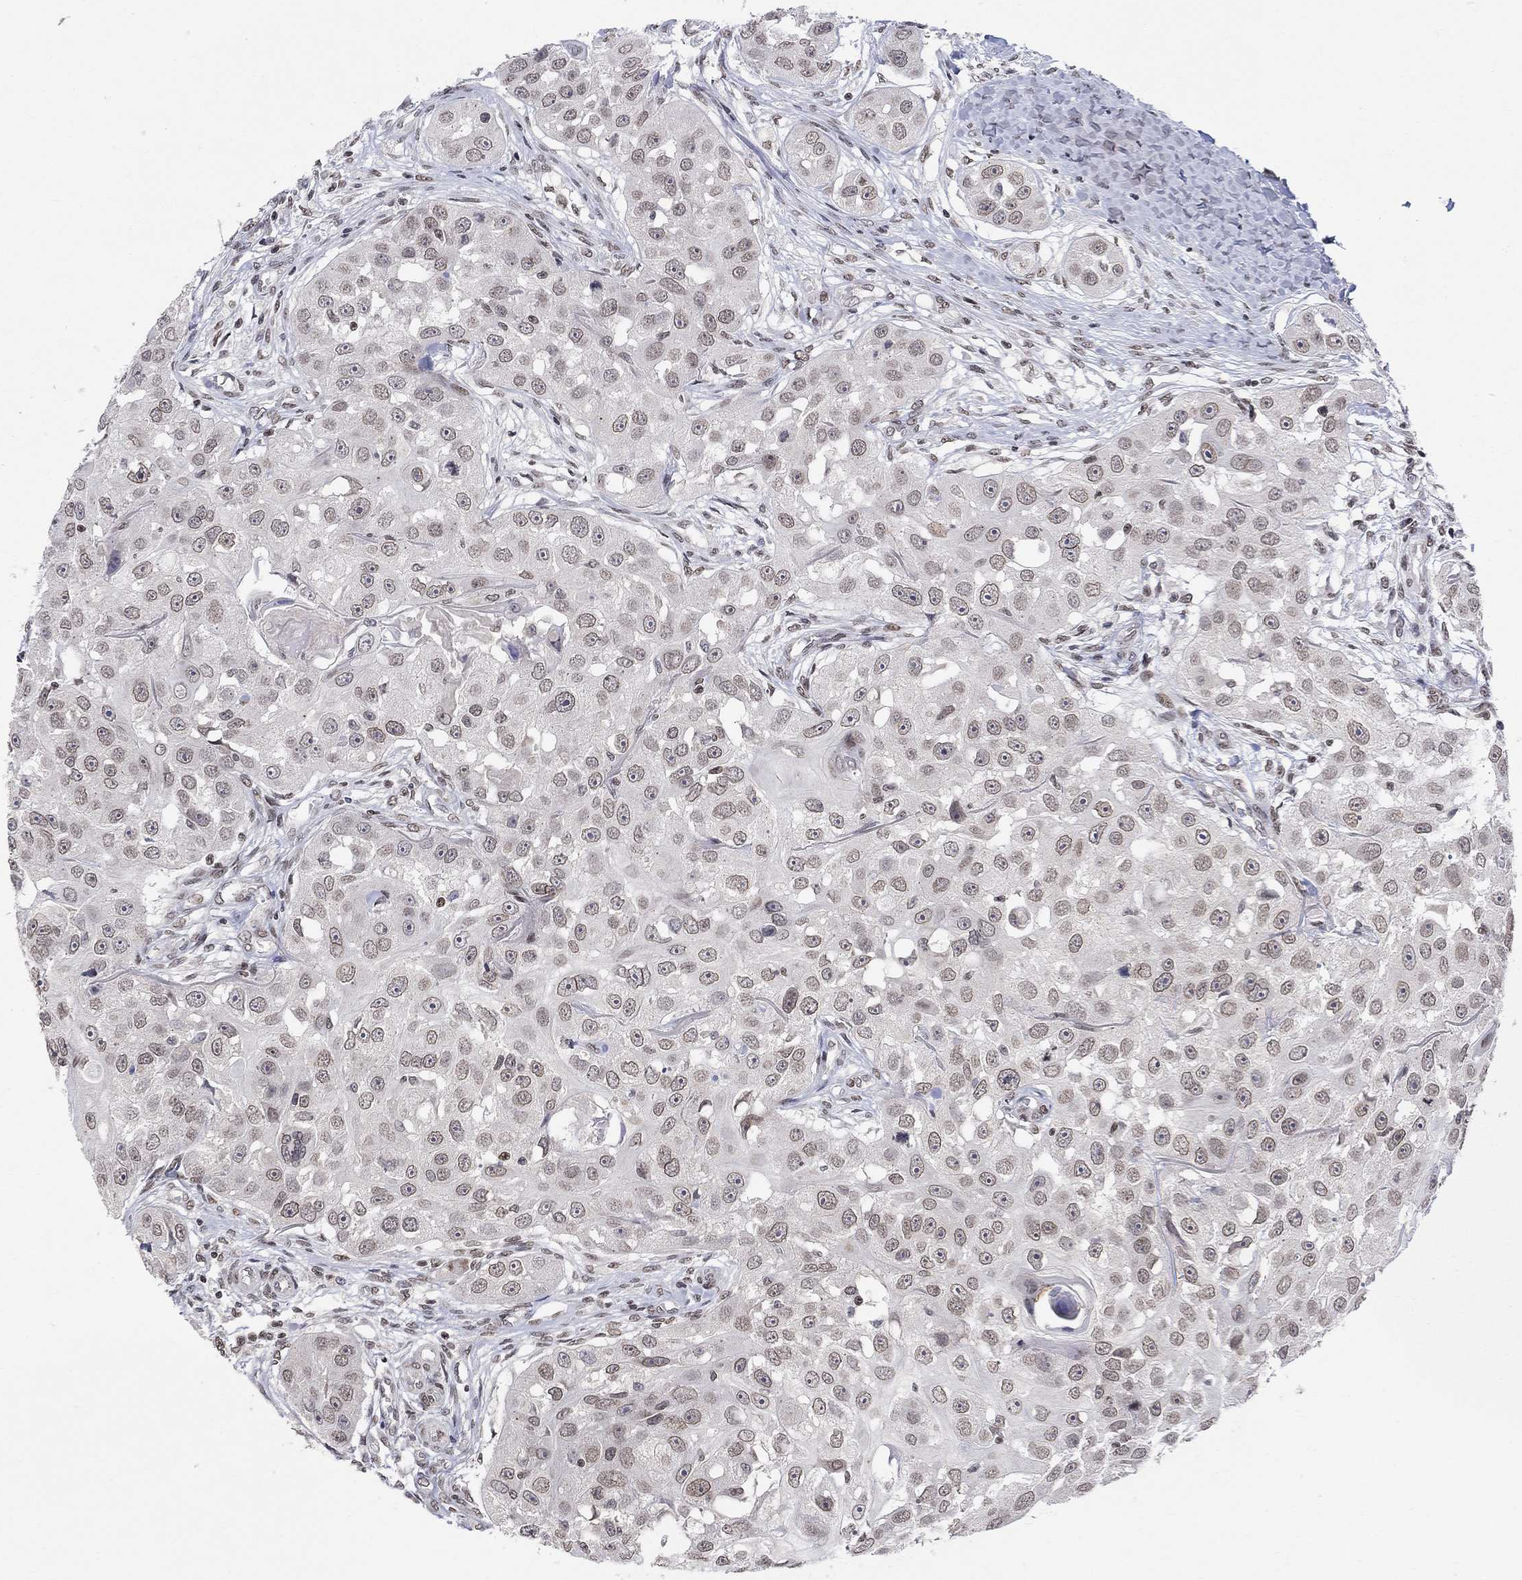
{"staining": {"intensity": "weak", "quantity": "<25%", "location": "nuclear"}, "tissue": "head and neck cancer", "cell_type": "Tumor cells", "image_type": "cancer", "snomed": [{"axis": "morphology", "description": "Squamous cell carcinoma, NOS"}, {"axis": "topography", "description": "Head-Neck"}], "caption": "Histopathology image shows no protein staining in tumor cells of head and neck cancer (squamous cell carcinoma) tissue. (Stains: DAB immunohistochemistry (IHC) with hematoxylin counter stain, Microscopy: brightfield microscopy at high magnification).", "gene": "KLF12", "patient": {"sex": "male", "age": 51}}